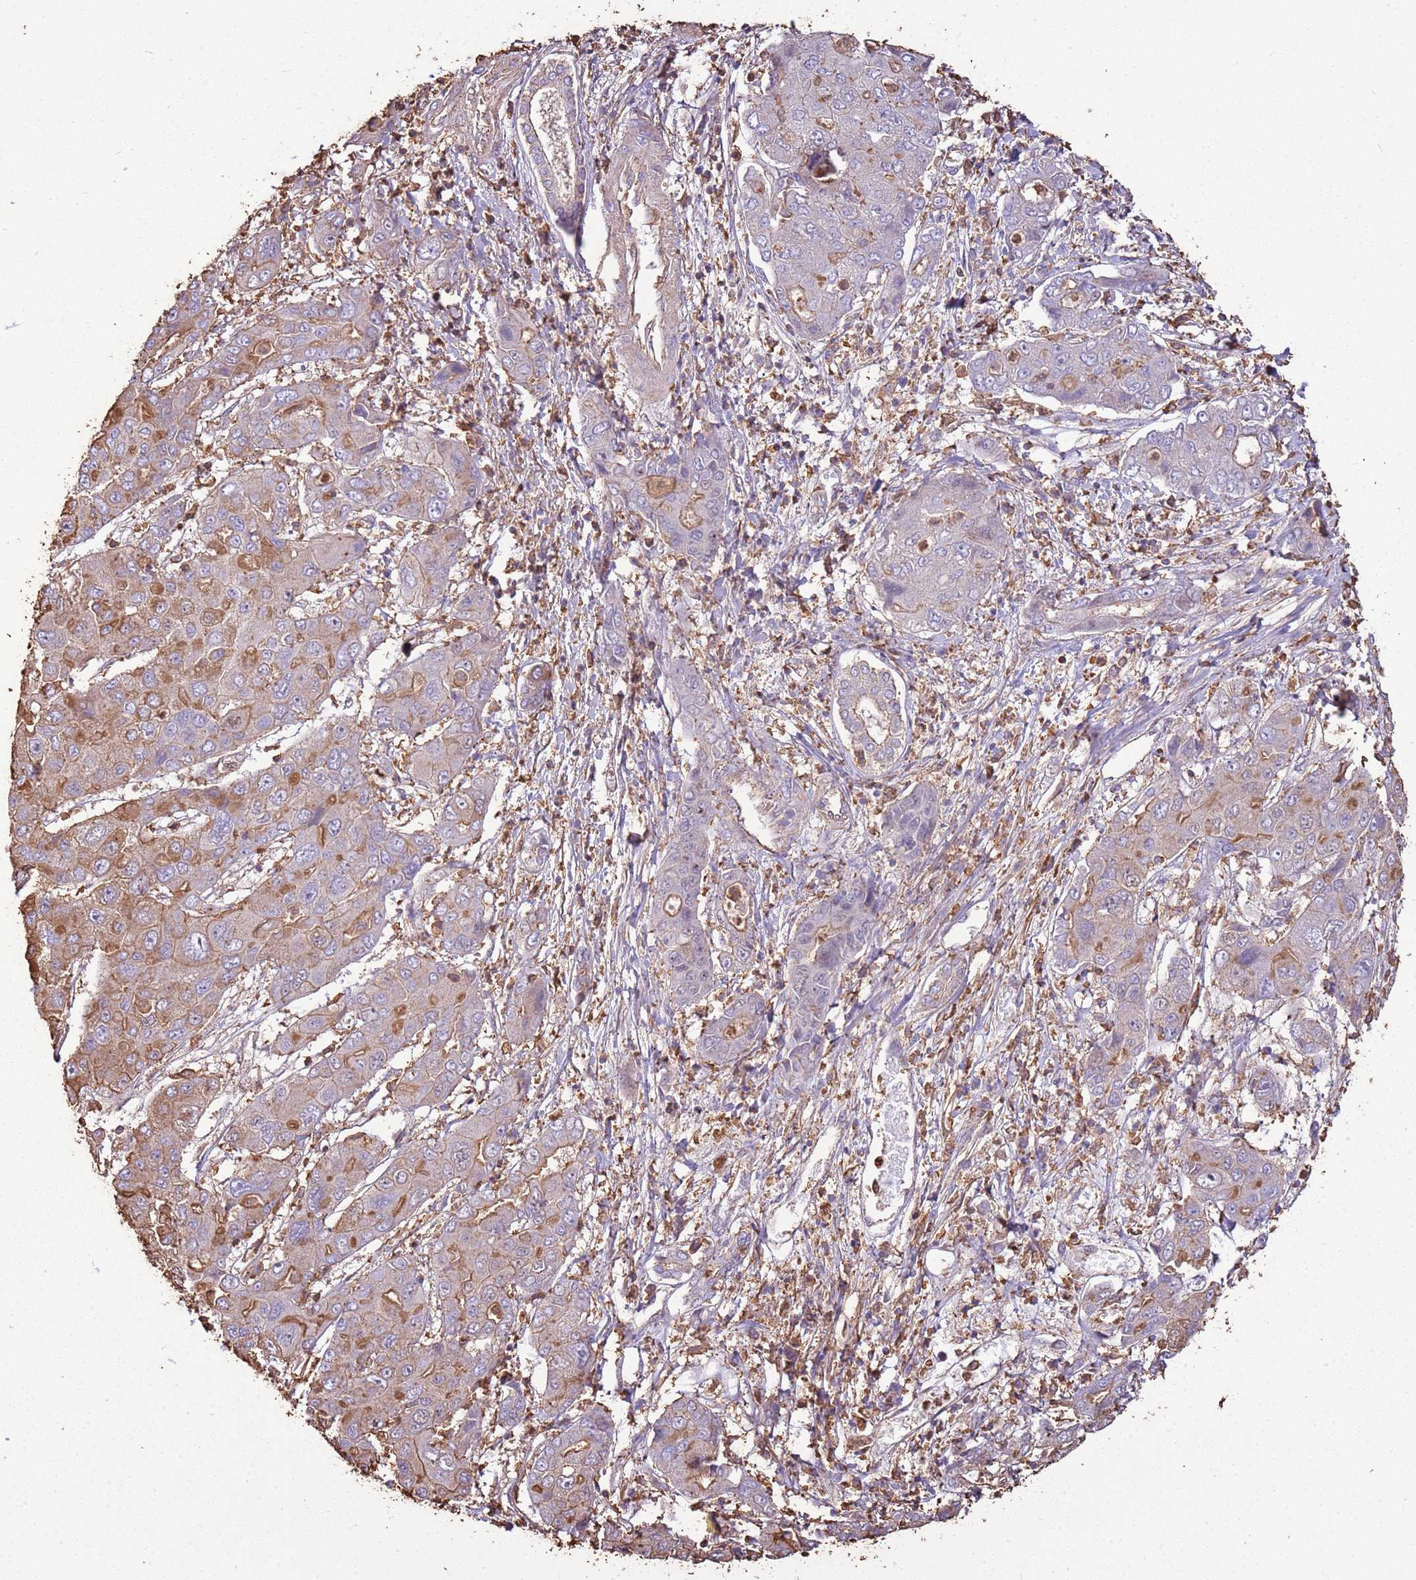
{"staining": {"intensity": "moderate", "quantity": ">75%", "location": "cytoplasmic/membranous"}, "tissue": "liver cancer", "cell_type": "Tumor cells", "image_type": "cancer", "snomed": [{"axis": "morphology", "description": "Cholangiocarcinoma"}, {"axis": "topography", "description": "Liver"}], "caption": "Liver cancer (cholangiocarcinoma) was stained to show a protein in brown. There is medium levels of moderate cytoplasmic/membranous expression in approximately >75% of tumor cells. (DAB IHC with brightfield microscopy, high magnification).", "gene": "ARL10", "patient": {"sex": "male", "age": 67}}